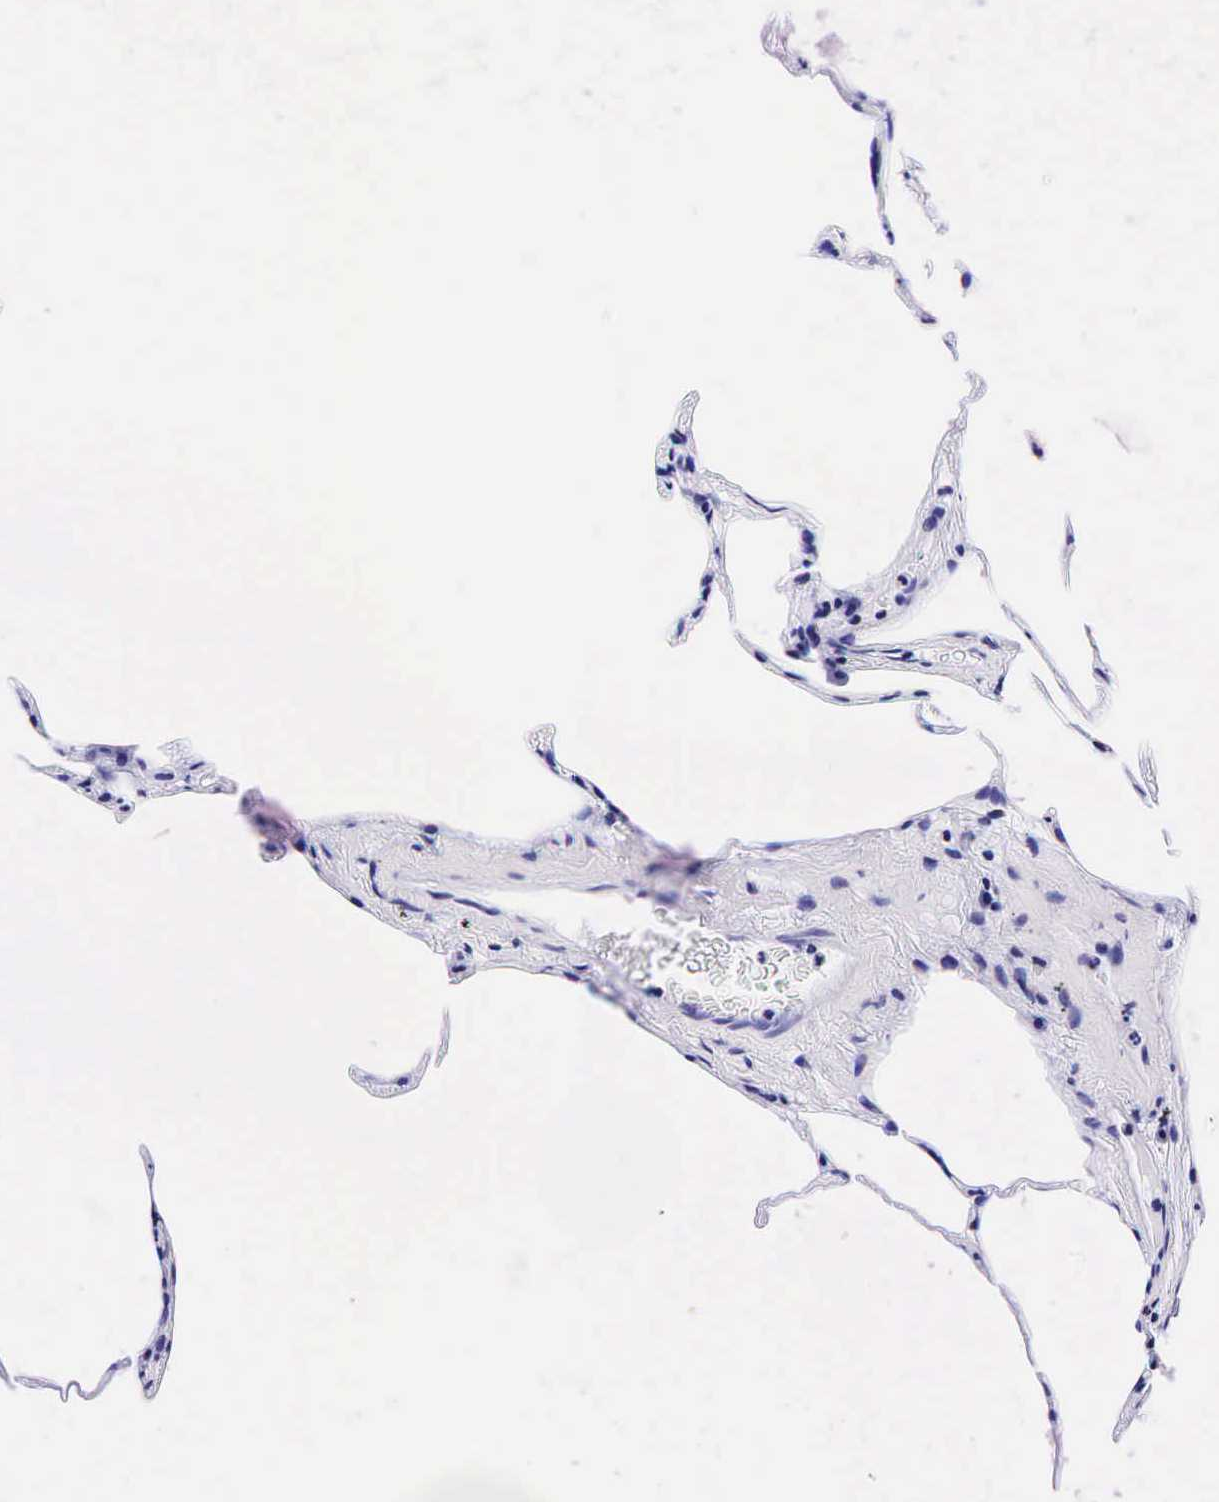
{"staining": {"intensity": "negative", "quantity": "none", "location": "none"}, "tissue": "lung", "cell_type": "Alveolar cells", "image_type": "normal", "snomed": [{"axis": "morphology", "description": "Normal tissue, NOS"}, {"axis": "topography", "description": "Lung"}], "caption": "Image shows no protein expression in alveolar cells of normal lung. (IHC, brightfield microscopy, high magnification).", "gene": "GCG", "patient": {"sex": "female", "age": 75}}